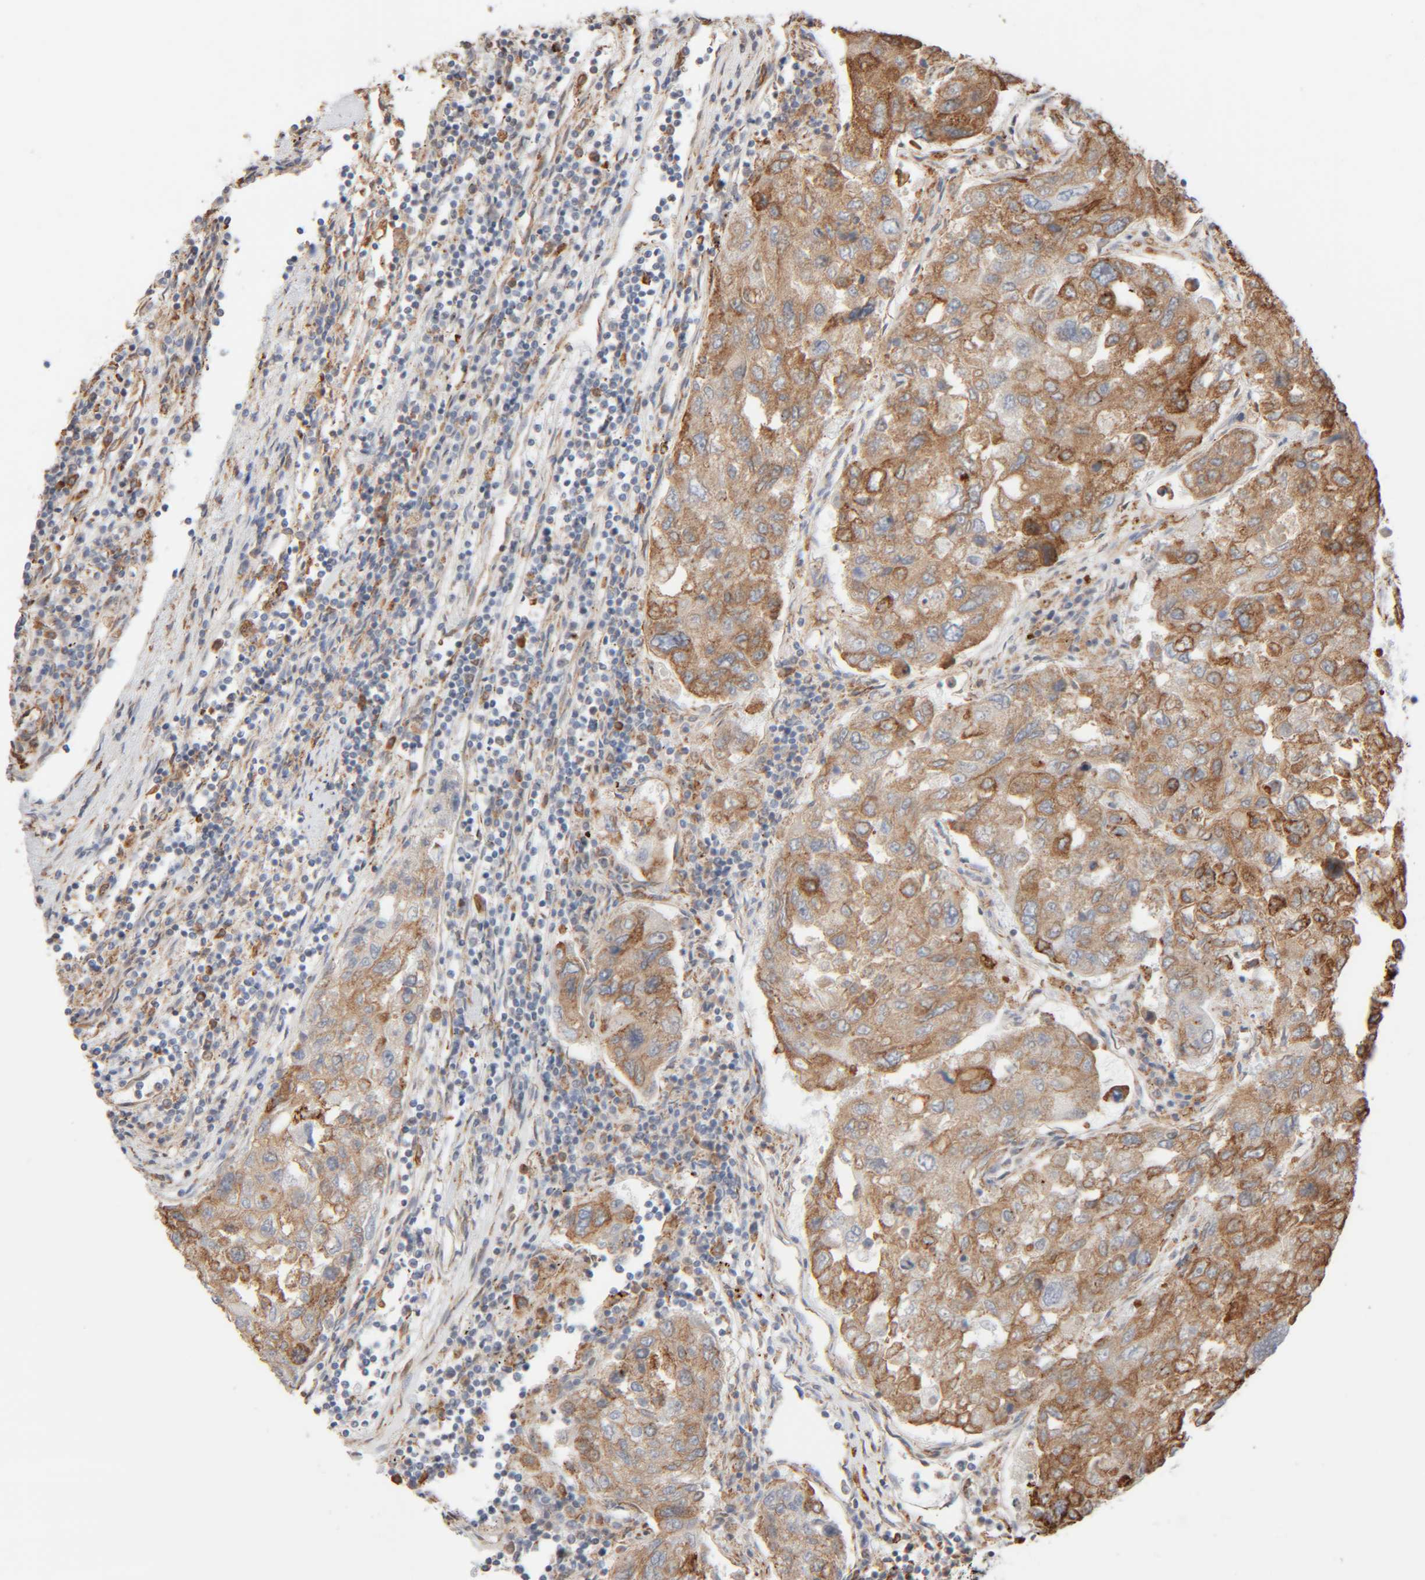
{"staining": {"intensity": "moderate", "quantity": ">75%", "location": "cytoplasmic/membranous"}, "tissue": "urothelial cancer", "cell_type": "Tumor cells", "image_type": "cancer", "snomed": [{"axis": "morphology", "description": "Urothelial carcinoma, High grade"}, {"axis": "topography", "description": "Lymph node"}, {"axis": "topography", "description": "Urinary bladder"}], "caption": "DAB immunohistochemical staining of urothelial cancer reveals moderate cytoplasmic/membranous protein expression in about >75% of tumor cells. (DAB (3,3'-diaminobenzidine) = brown stain, brightfield microscopy at high magnification).", "gene": "INTS1", "patient": {"sex": "male", "age": 51}}